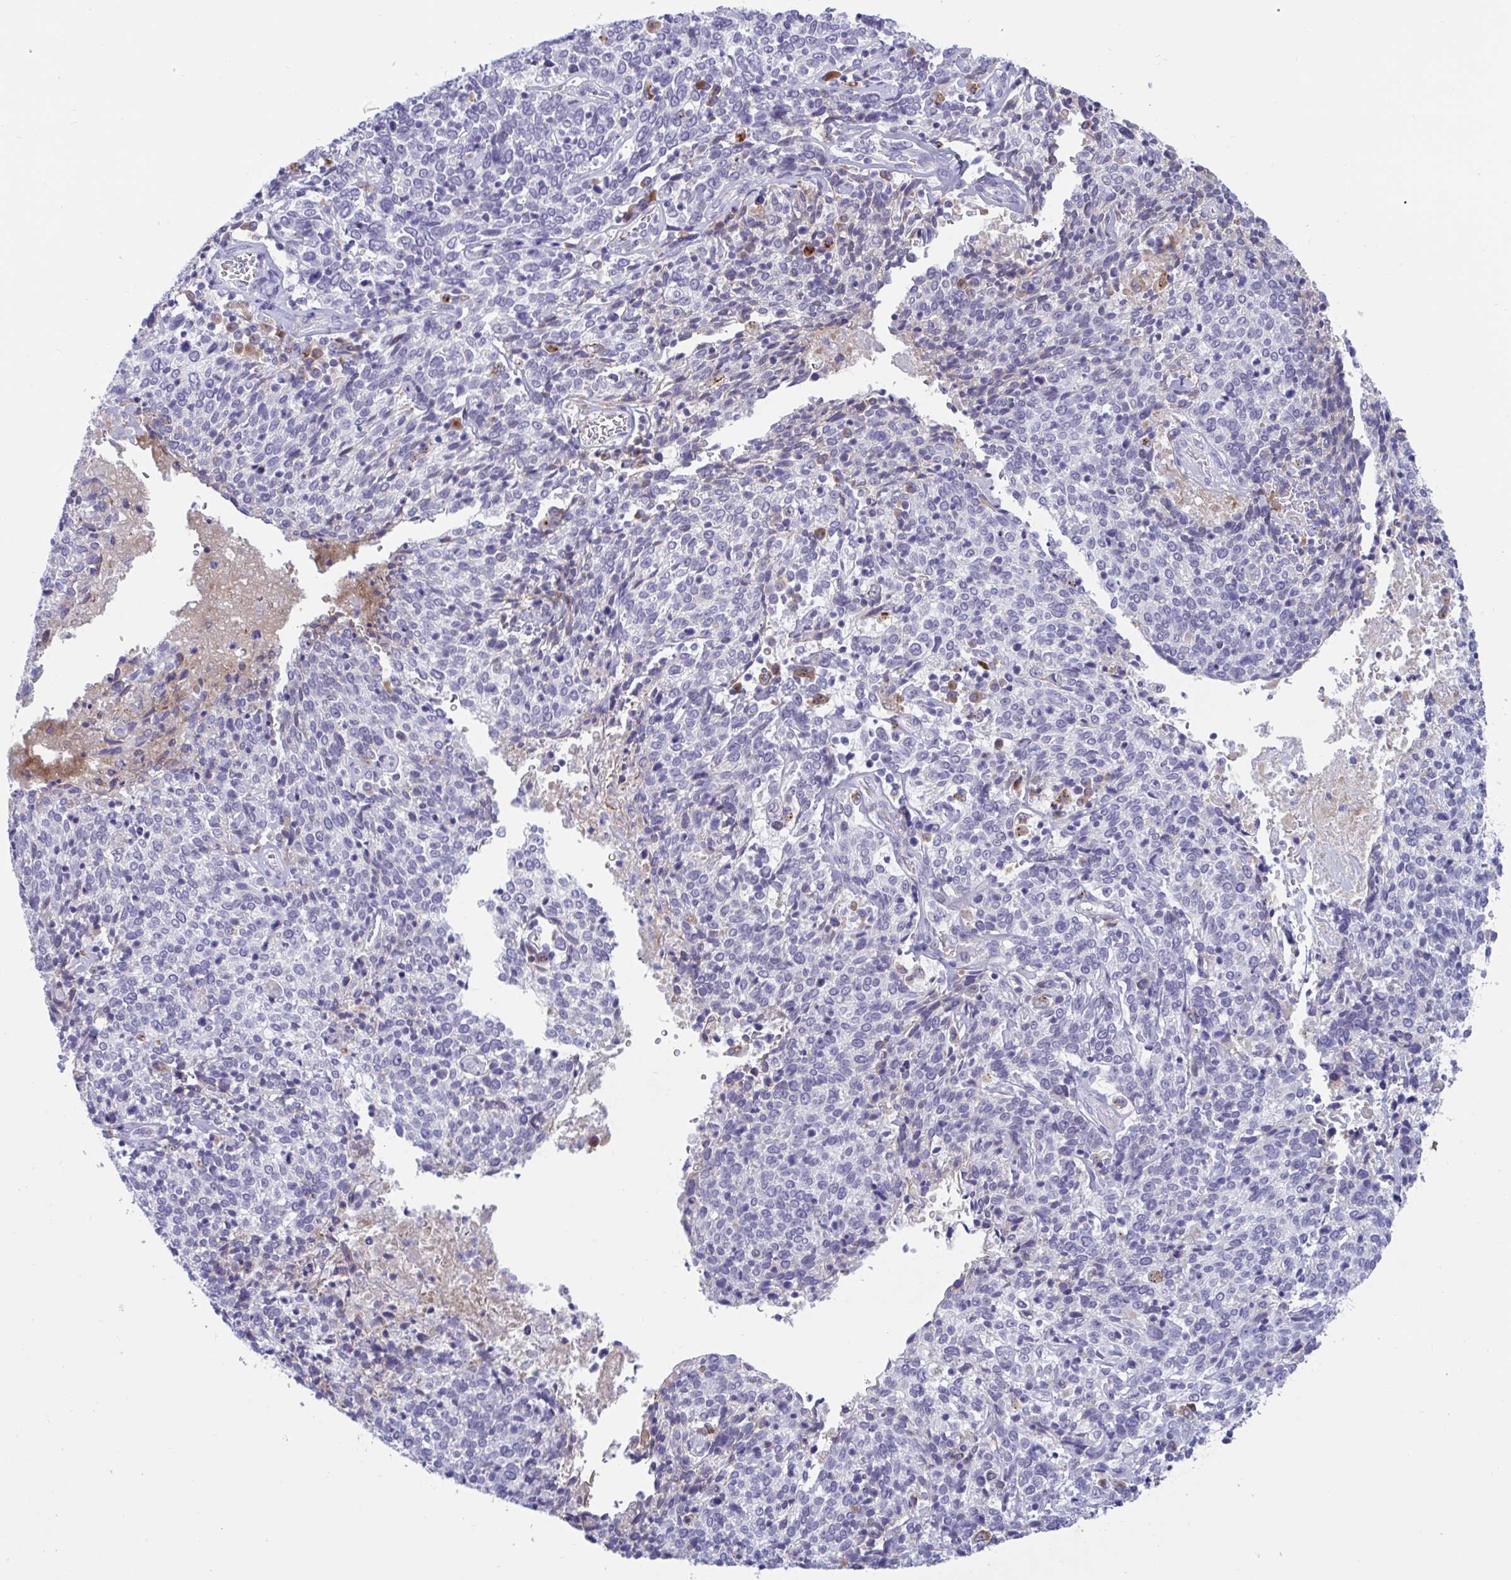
{"staining": {"intensity": "negative", "quantity": "none", "location": "none"}, "tissue": "cervical cancer", "cell_type": "Tumor cells", "image_type": "cancer", "snomed": [{"axis": "morphology", "description": "Squamous cell carcinoma, NOS"}, {"axis": "topography", "description": "Cervix"}], "caption": "Immunohistochemistry photomicrograph of human cervical cancer stained for a protein (brown), which reveals no staining in tumor cells.", "gene": "FAM219B", "patient": {"sex": "female", "age": 46}}